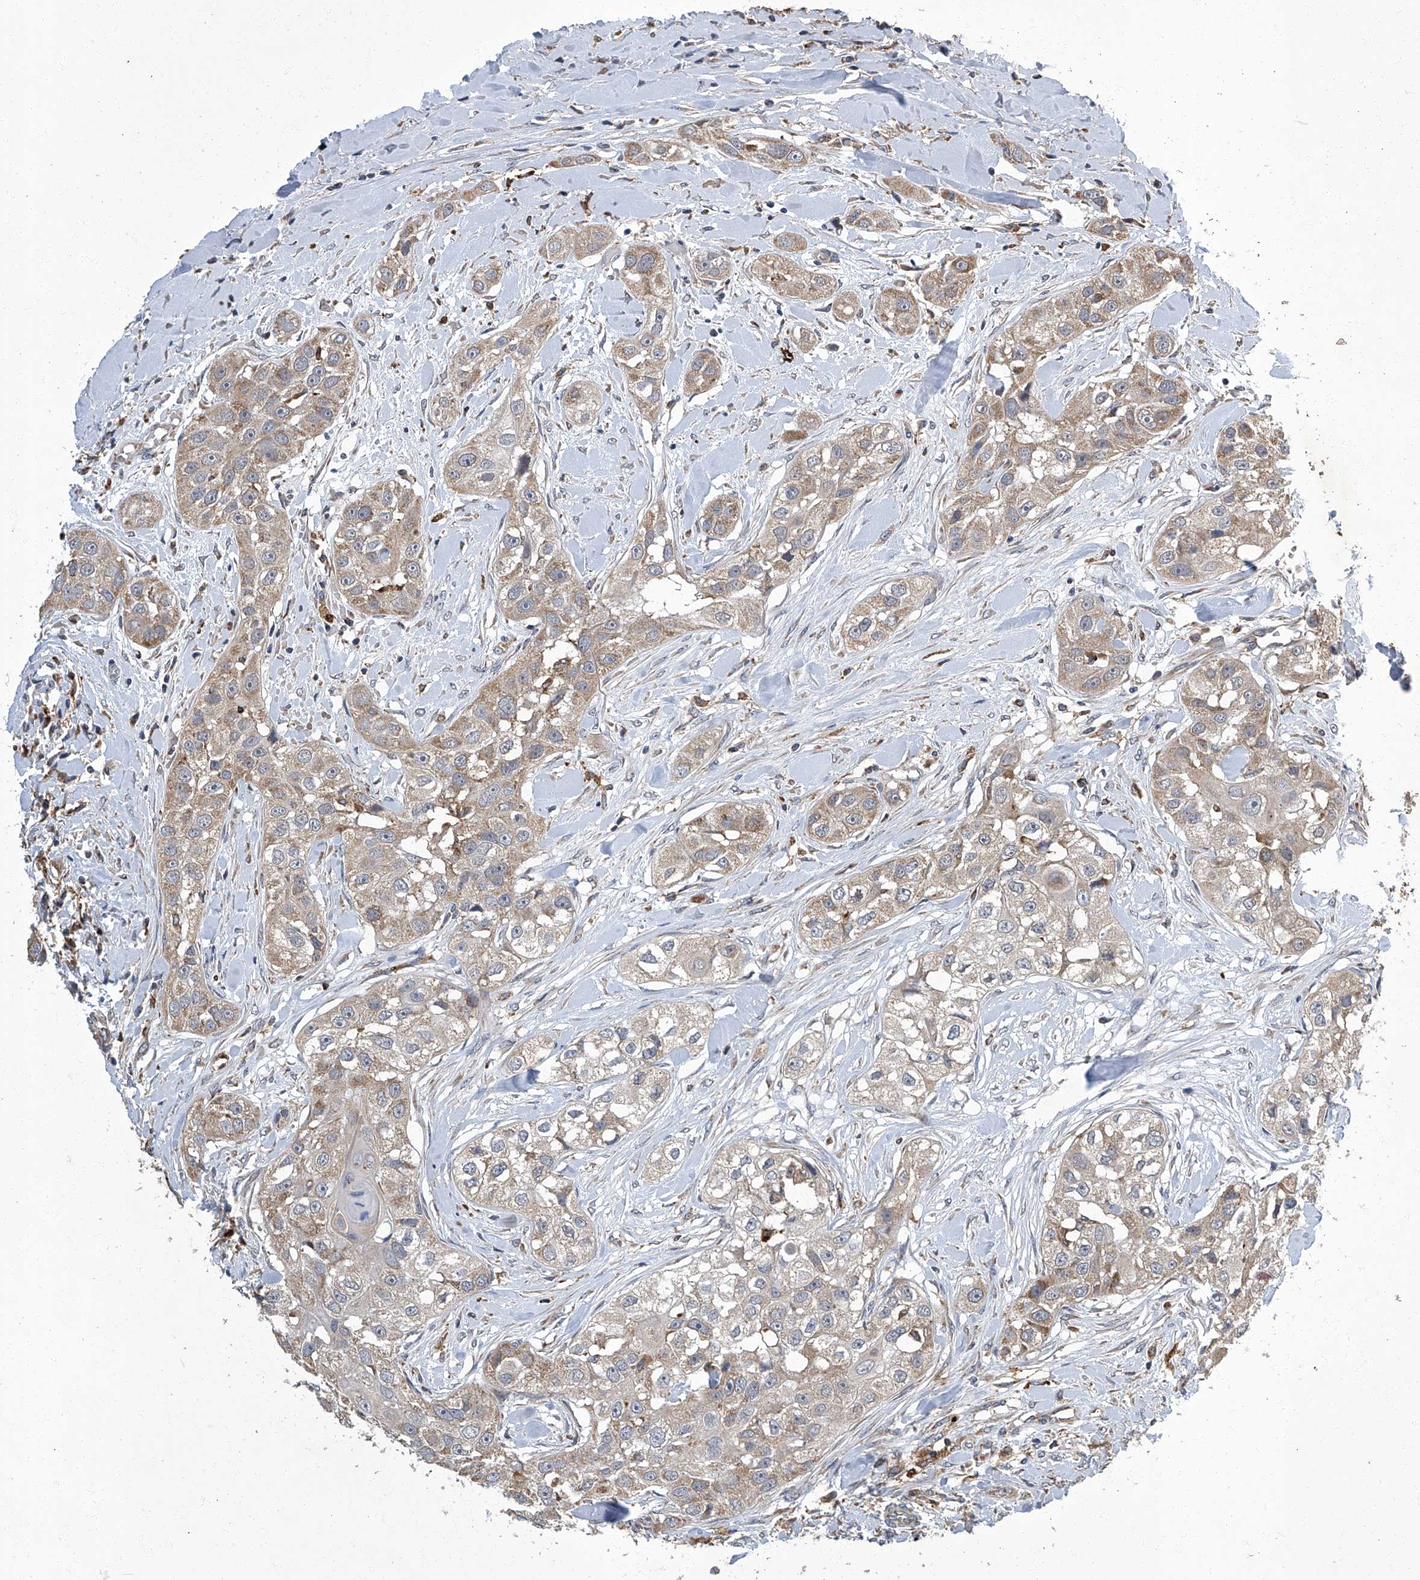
{"staining": {"intensity": "weak", "quantity": "<25%", "location": "cytoplasmic/membranous"}, "tissue": "head and neck cancer", "cell_type": "Tumor cells", "image_type": "cancer", "snomed": [{"axis": "morphology", "description": "Normal tissue, NOS"}, {"axis": "morphology", "description": "Squamous cell carcinoma, NOS"}, {"axis": "topography", "description": "Skeletal muscle"}, {"axis": "topography", "description": "Head-Neck"}], "caption": "Immunohistochemical staining of human head and neck squamous cell carcinoma displays no significant staining in tumor cells.", "gene": "TNFRSF13B", "patient": {"sex": "male", "age": 51}}